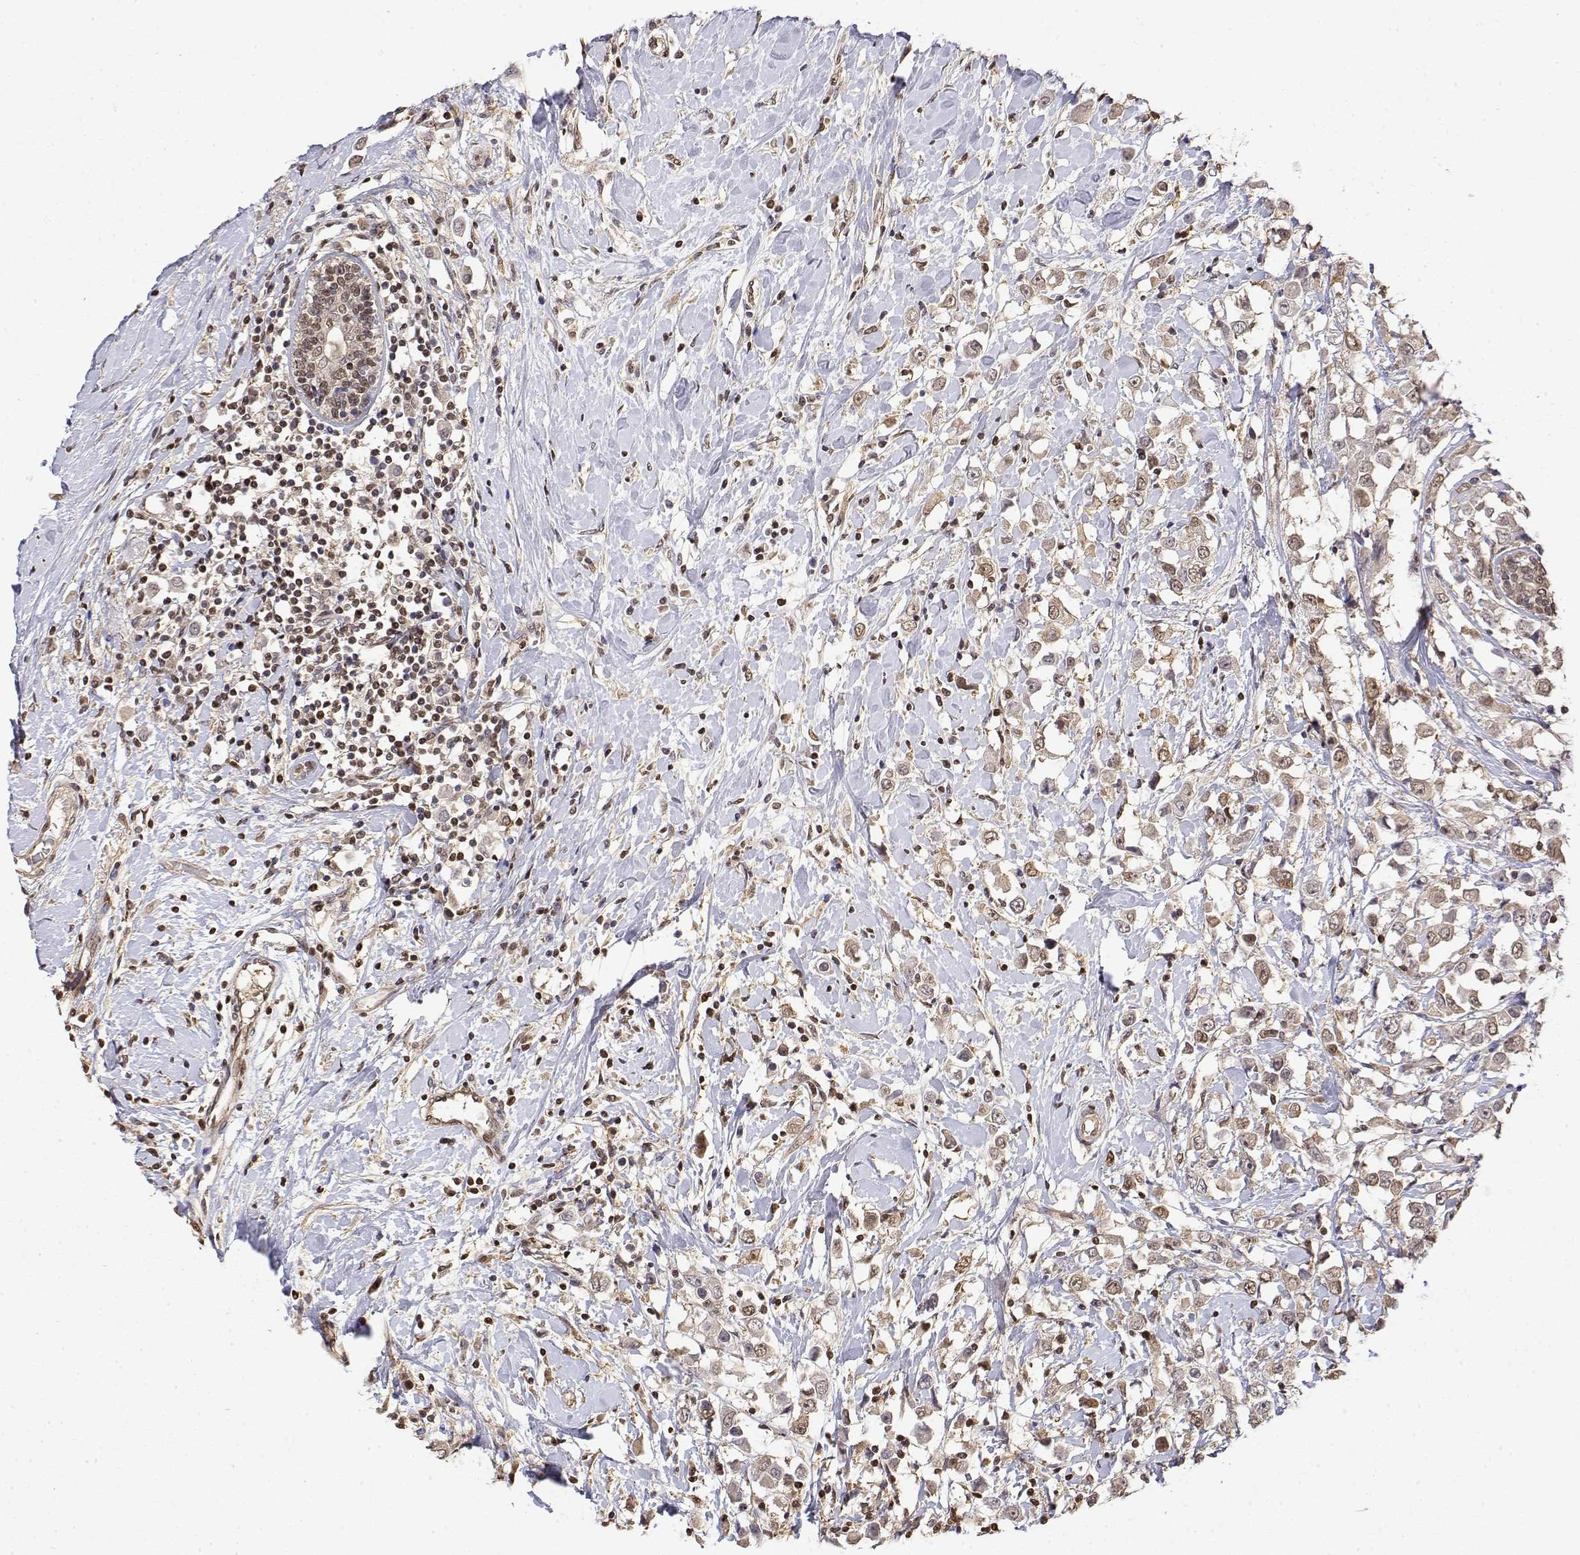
{"staining": {"intensity": "weak", "quantity": ">75%", "location": "cytoplasmic/membranous,nuclear"}, "tissue": "breast cancer", "cell_type": "Tumor cells", "image_type": "cancer", "snomed": [{"axis": "morphology", "description": "Duct carcinoma"}, {"axis": "topography", "description": "Breast"}], "caption": "This is a photomicrograph of IHC staining of breast infiltrating ductal carcinoma, which shows weak positivity in the cytoplasmic/membranous and nuclear of tumor cells.", "gene": "TPI1", "patient": {"sex": "female", "age": 61}}